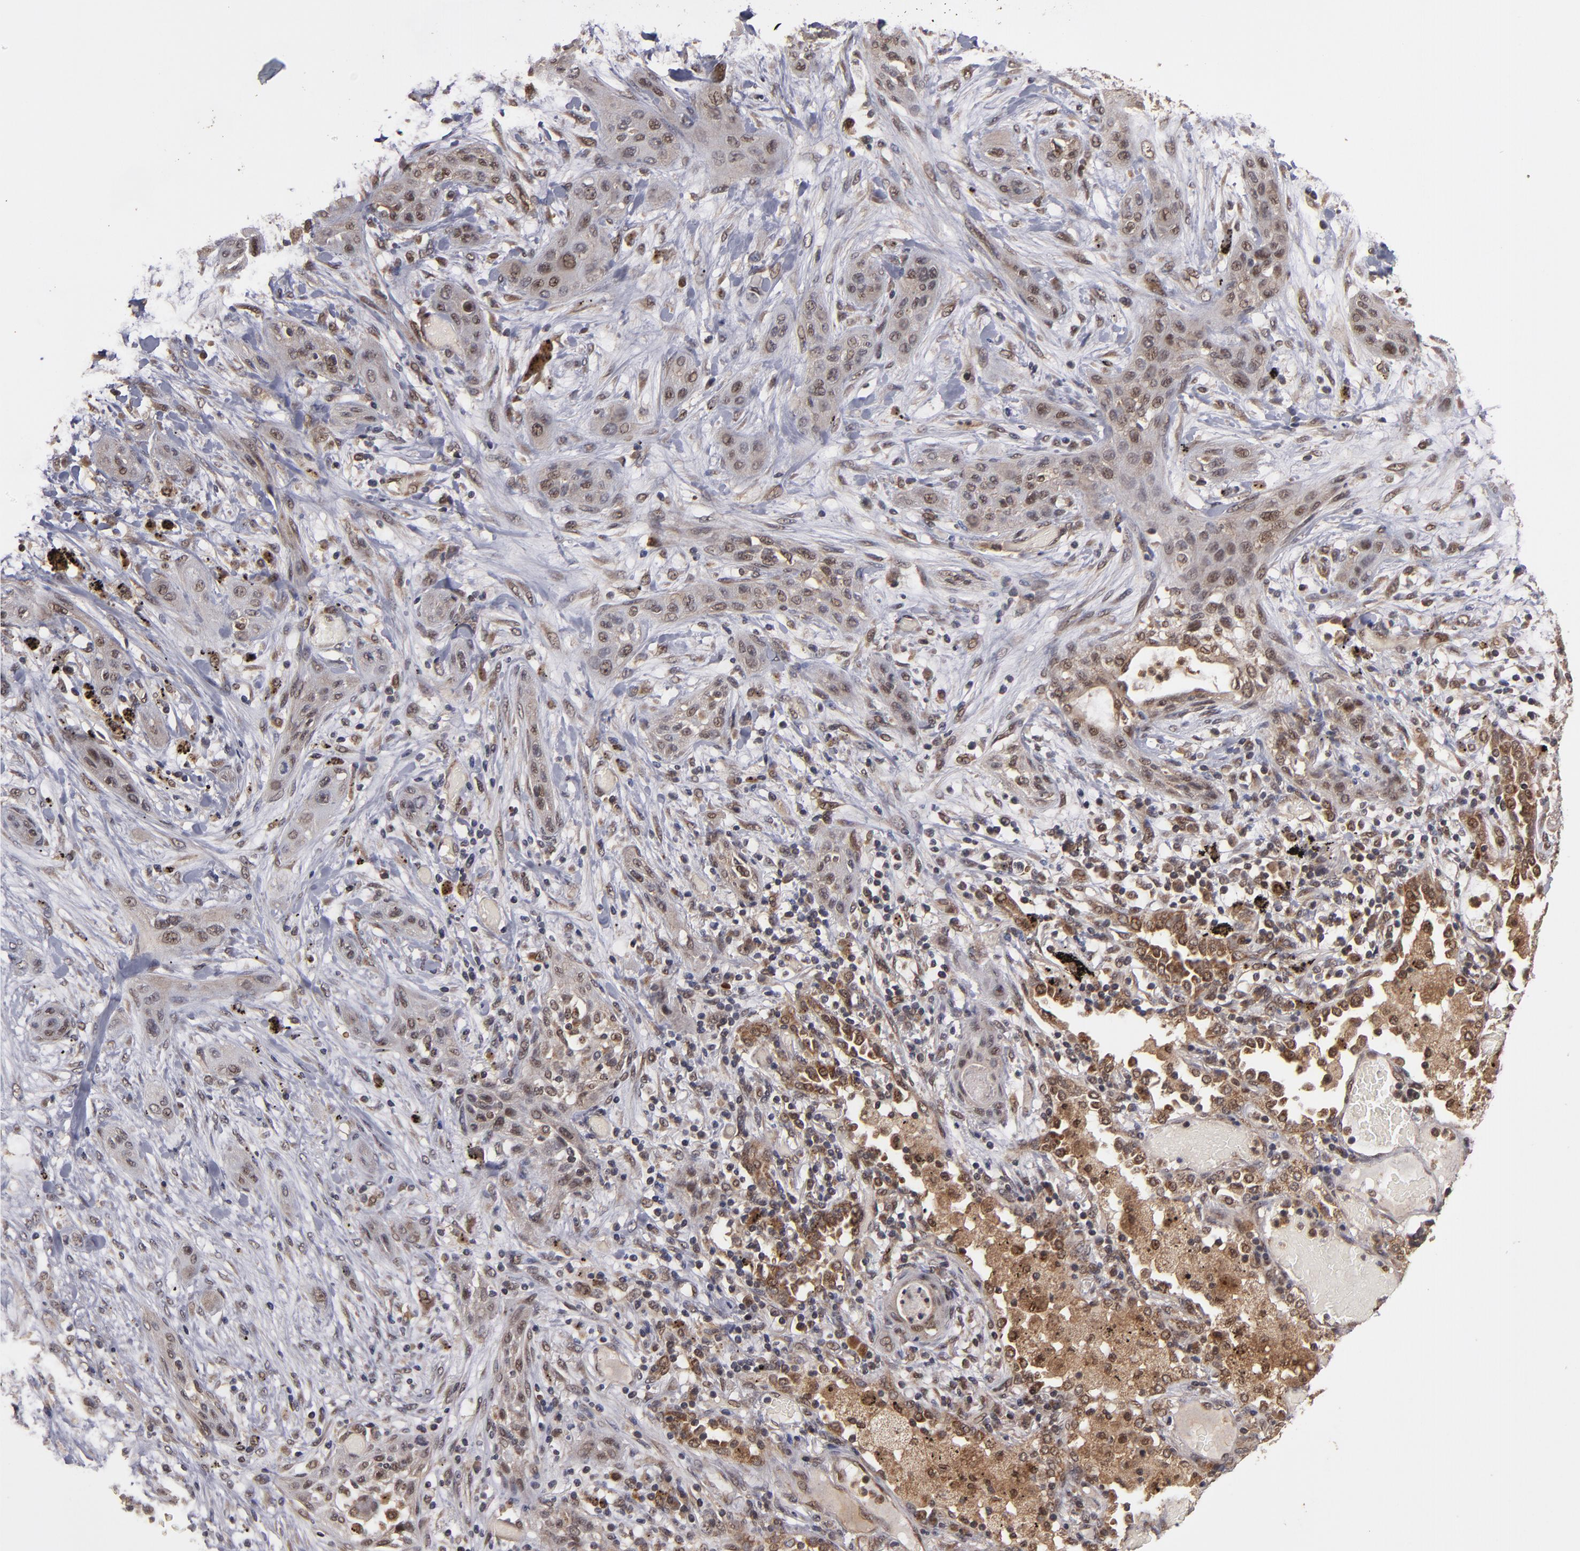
{"staining": {"intensity": "weak", "quantity": "25%-75%", "location": "cytoplasmic/membranous,nuclear"}, "tissue": "lung cancer", "cell_type": "Tumor cells", "image_type": "cancer", "snomed": [{"axis": "morphology", "description": "Squamous cell carcinoma, NOS"}, {"axis": "topography", "description": "Lung"}], "caption": "This micrograph shows lung cancer stained with immunohistochemistry (IHC) to label a protein in brown. The cytoplasmic/membranous and nuclear of tumor cells show weak positivity for the protein. Nuclei are counter-stained blue.", "gene": "CUL5", "patient": {"sex": "female", "age": 47}}